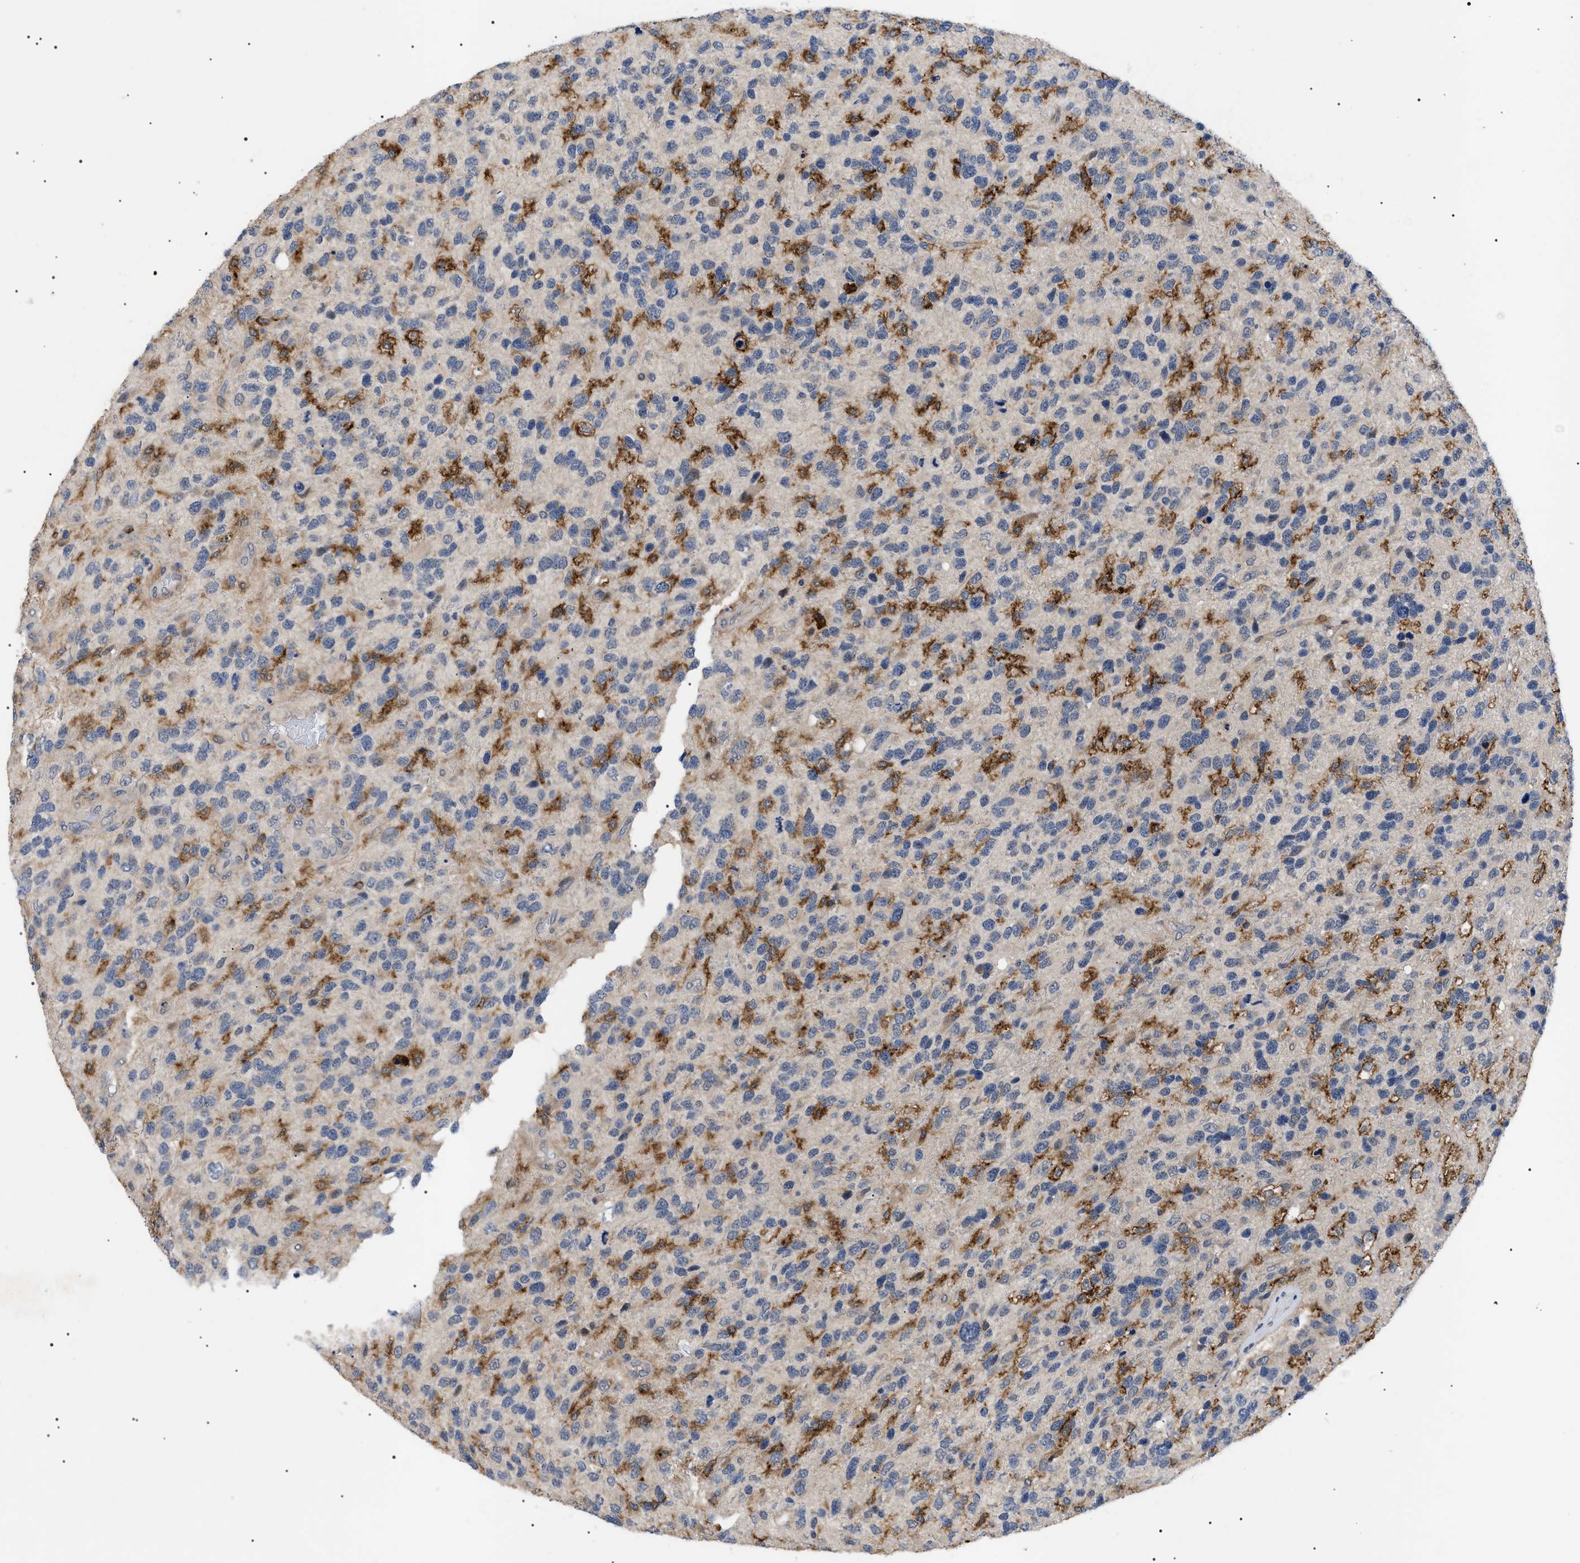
{"staining": {"intensity": "negative", "quantity": "none", "location": "none"}, "tissue": "glioma", "cell_type": "Tumor cells", "image_type": "cancer", "snomed": [{"axis": "morphology", "description": "Glioma, malignant, High grade"}, {"axis": "topography", "description": "Brain"}], "caption": "An IHC photomicrograph of malignant glioma (high-grade) is shown. There is no staining in tumor cells of malignant glioma (high-grade). The staining was performed using DAB (3,3'-diaminobenzidine) to visualize the protein expression in brown, while the nuclei were stained in blue with hematoxylin (Magnification: 20x).", "gene": "CD300A", "patient": {"sex": "female", "age": 58}}